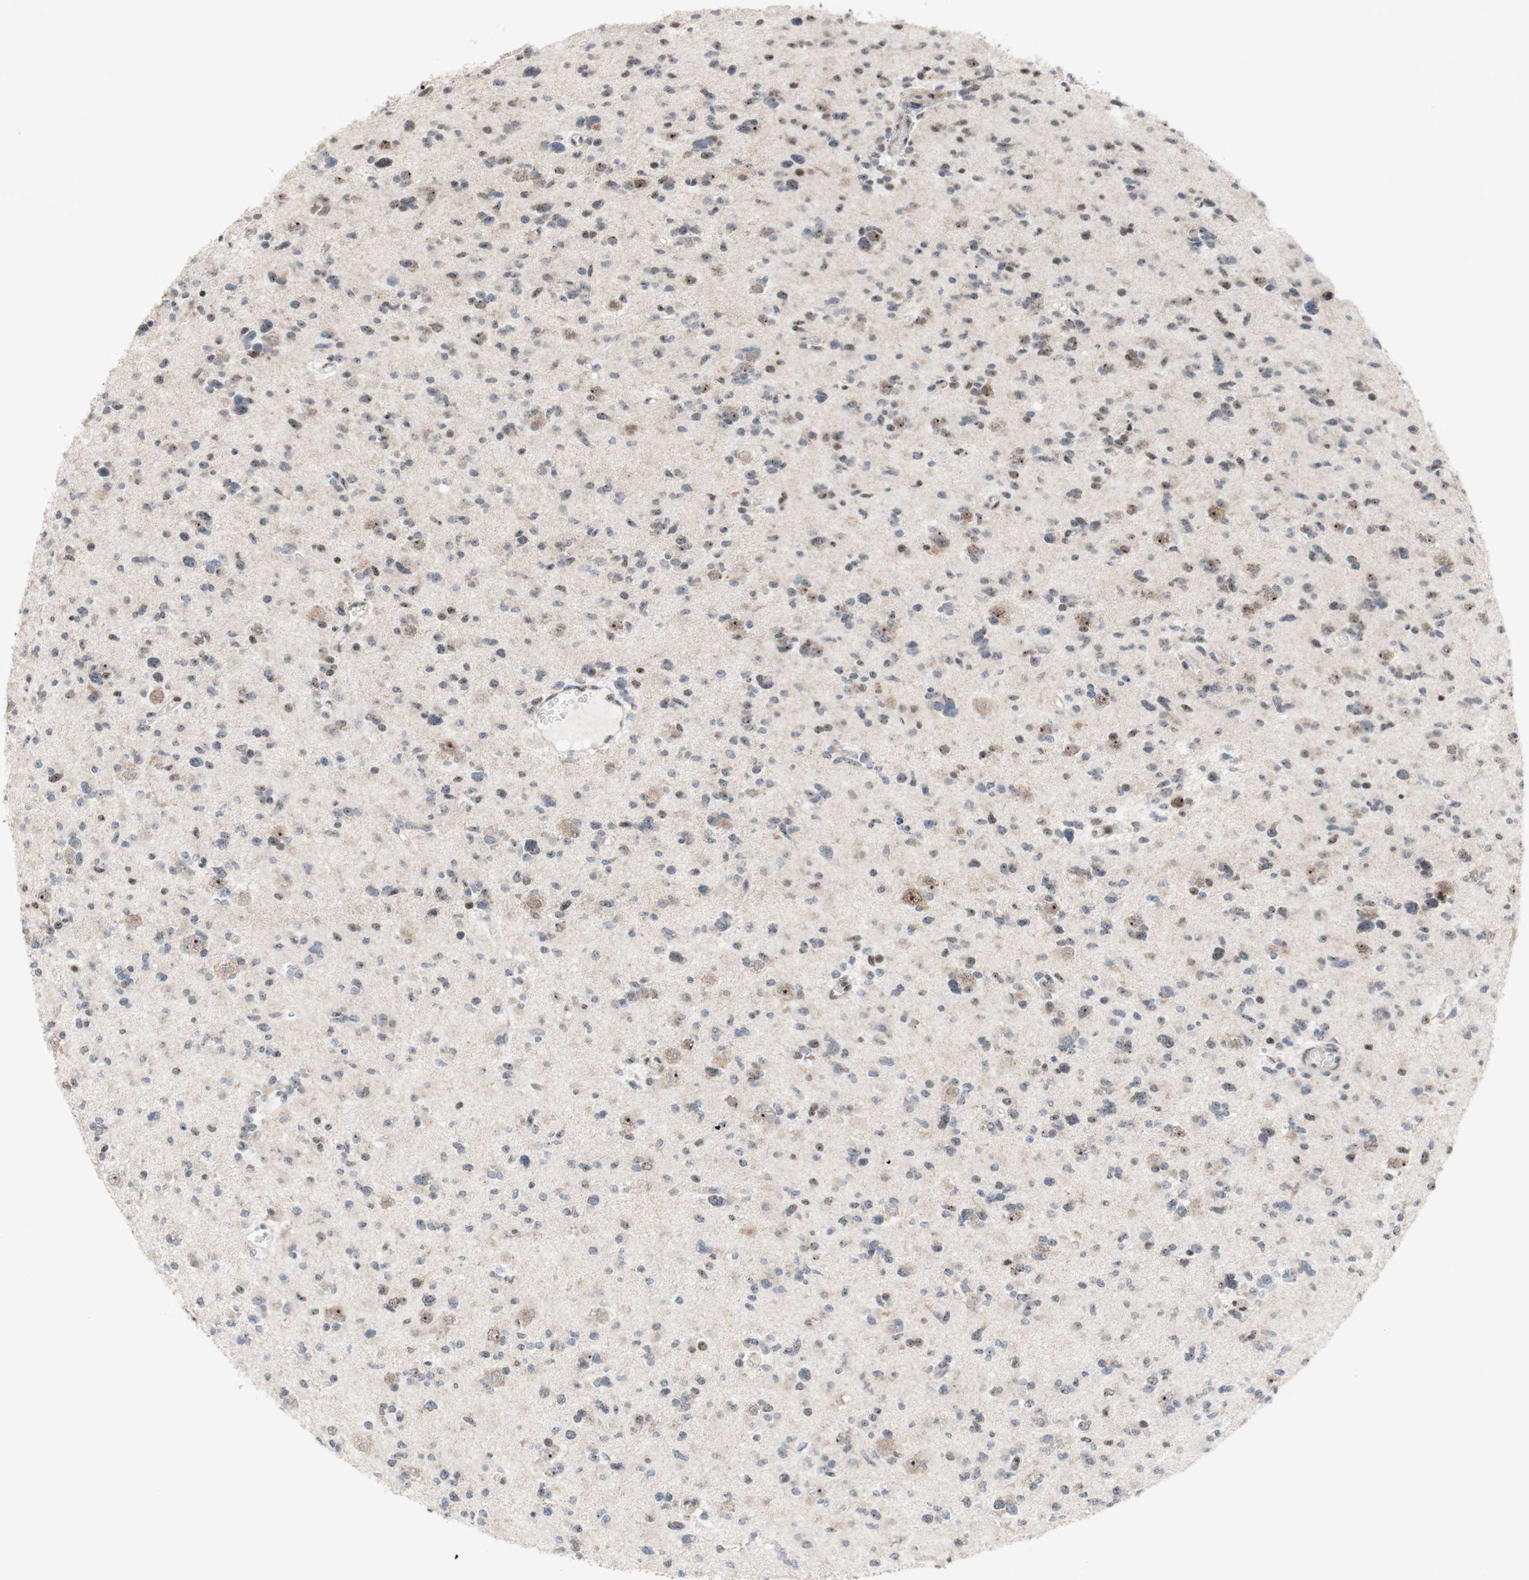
{"staining": {"intensity": "weak", "quantity": "25%-75%", "location": "nuclear"}, "tissue": "glioma", "cell_type": "Tumor cells", "image_type": "cancer", "snomed": [{"axis": "morphology", "description": "Glioma, malignant, Low grade"}, {"axis": "topography", "description": "Brain"}], "caption": "Immunohistochemical staining of glioma reveals weak nuclear protein staining in about 25%-75% of tumor cells. The protein is shown in brown color, while the nuclei are stained blue.", "gene": "POLR1A", "patient": {"sex": "female", "age": 22}}